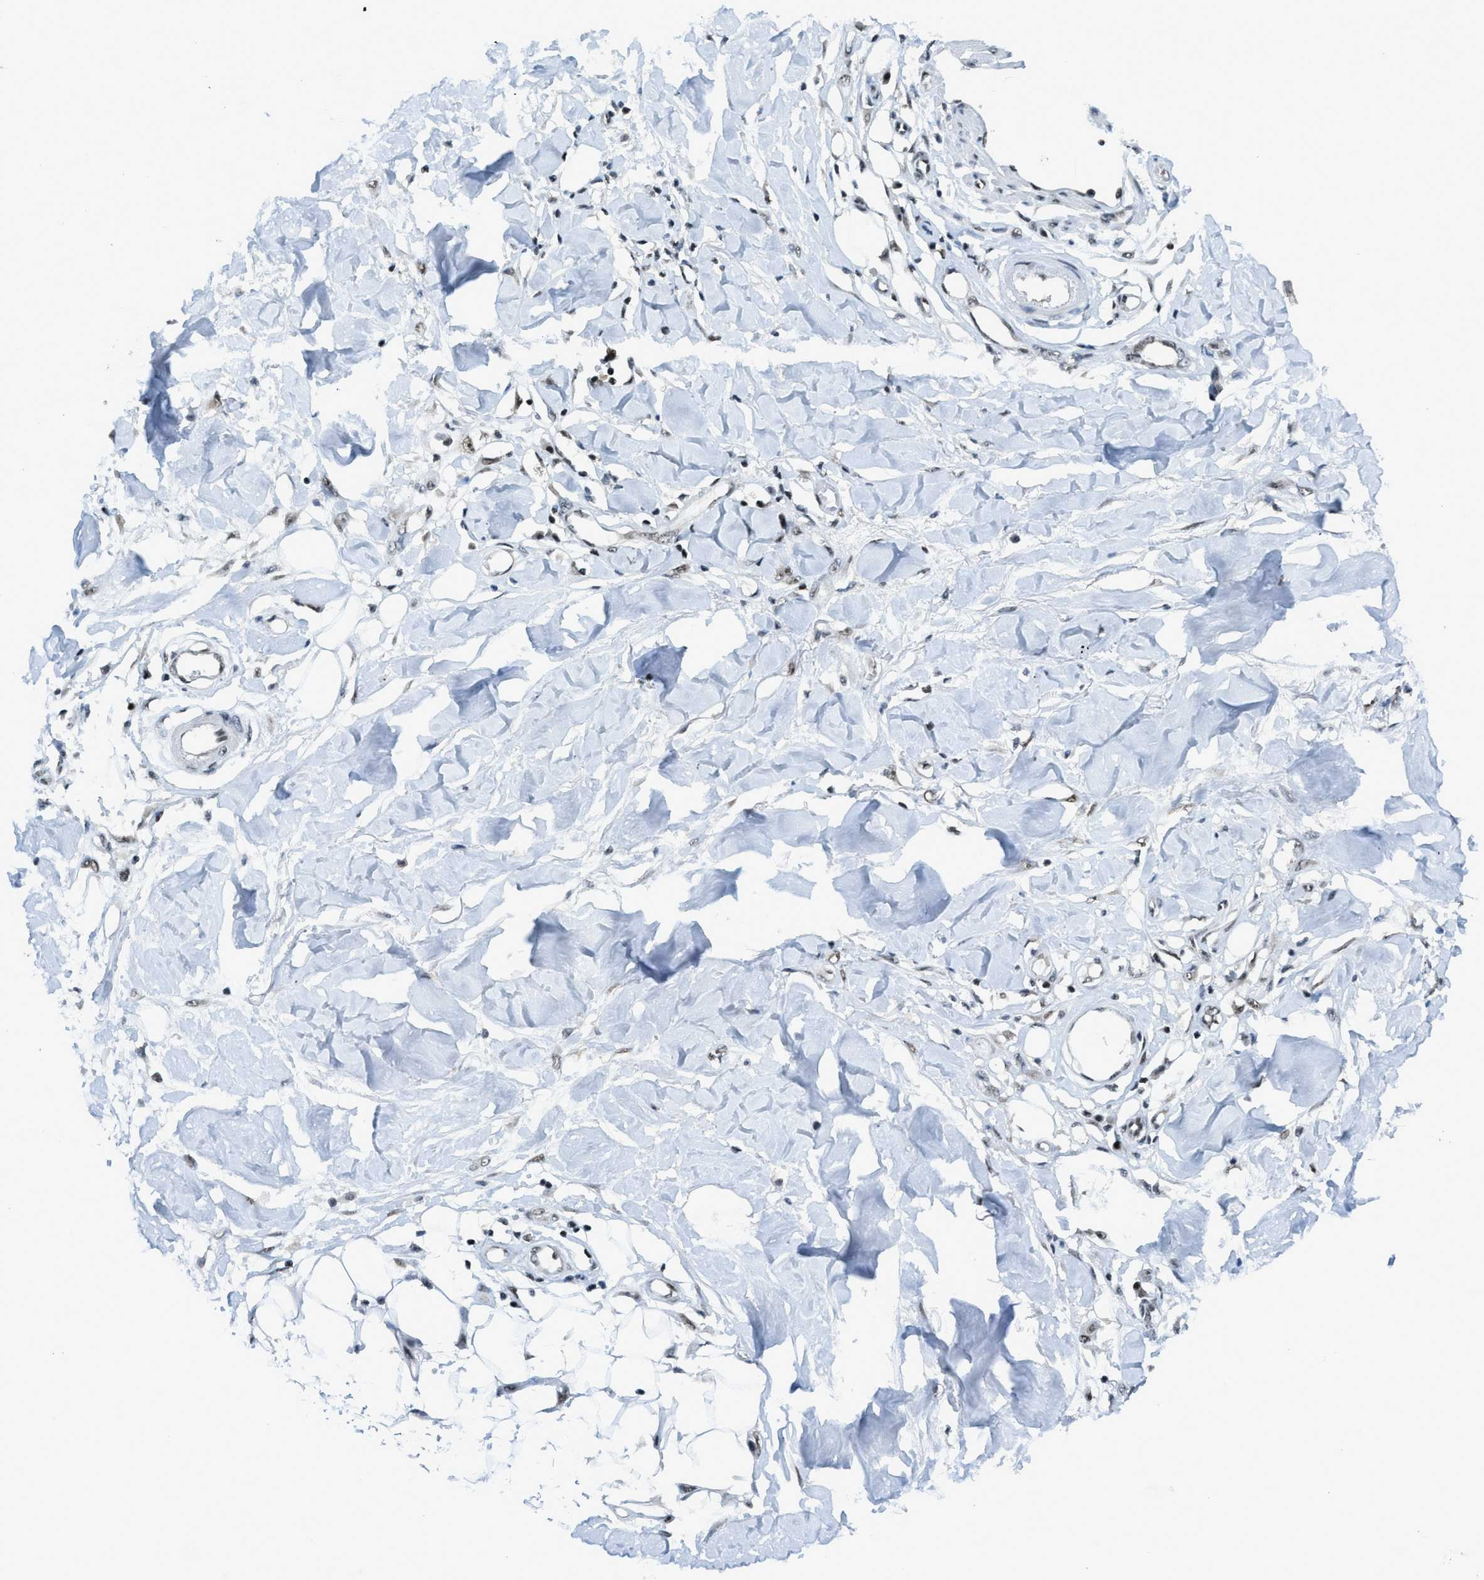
{"staining": {"intensity": "moderate", "quantity": ">75%", "location": "cytoplasmic/membranous,nuclear"}, "tissue": "adipose tissue", "cell_type": "Adipocytes", "image_type": "normal", "snomed": [{"axis": "morphology", "description": "Normal tissue, NOS"}, {"axis": "morphology", "description": "Squamous cell carcinoma, NOS"}, {"axis": "topography", "description": "Skin"}, {"axis": "topography", "description": "Peripheral nerve tissue"}], "caption": "High-power microscopy captured an IHC micrograph of normal adipose tissue, revealing moderate cytoplasmic/membranous,nuclear expression in about >75% of adipocytes.", "gene": "RAD51B", "patient": {"sex": "male", "age": 83}}